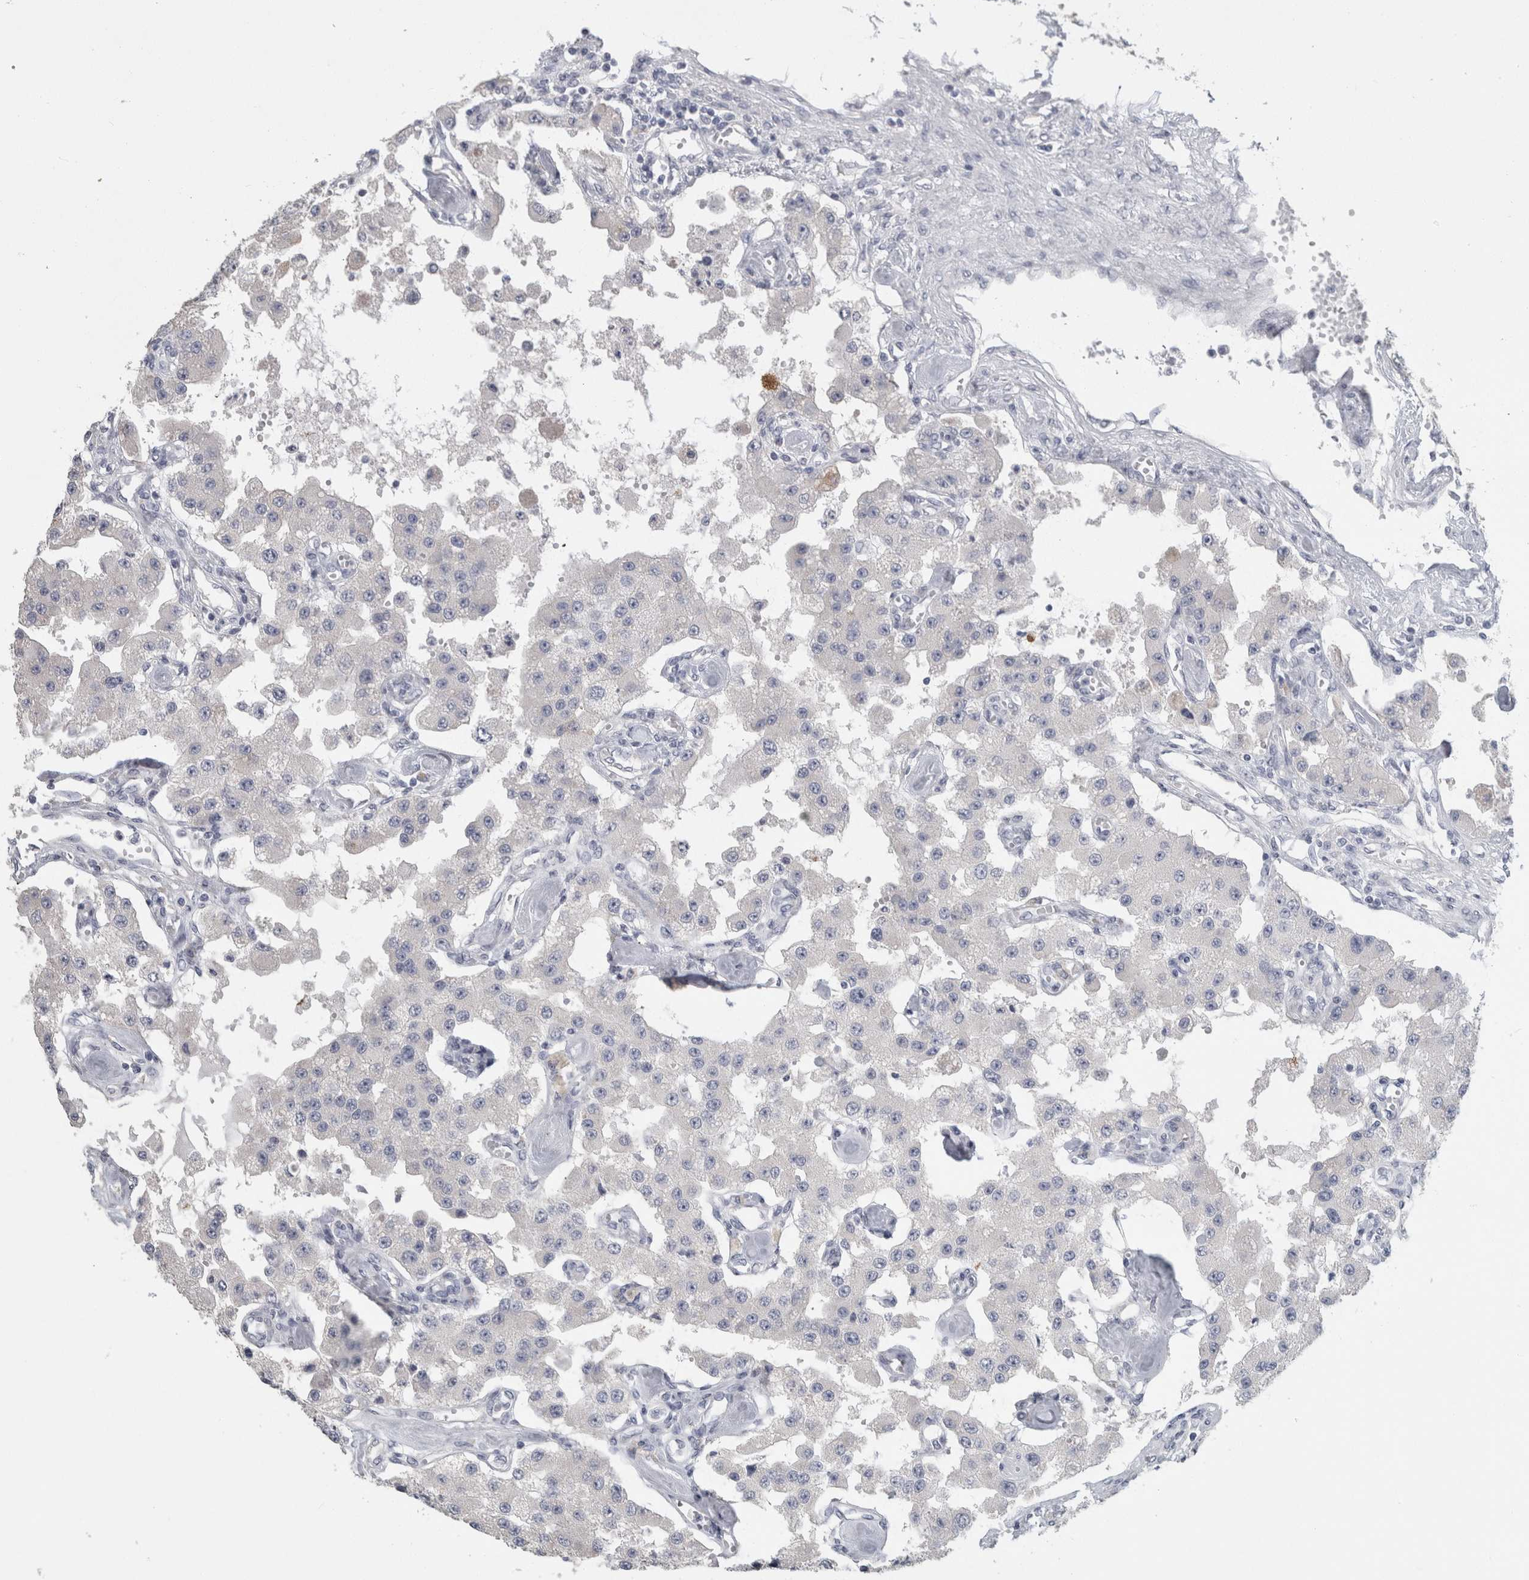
{"staining": {"intensity": "negative", "quantity": "none", "location": "none"}, "tissue": "carcinoid", "cell_type": "Tumor cells", "image_type": "cancer", "snomed": [{"axis": "morphology", "description": "Carcinoid, malignant, NOS"}, {"axis": "topography", "description": "Pancreas"}], "caption": "Micrograph shows no protein expression in tumor cells of malignant carcinoid tissue. (DAB (3,3'-diaminobenzidine) IHC, high magnification).", "gene": "NEFM", "patient": {"sex": "male", "age": 41}}